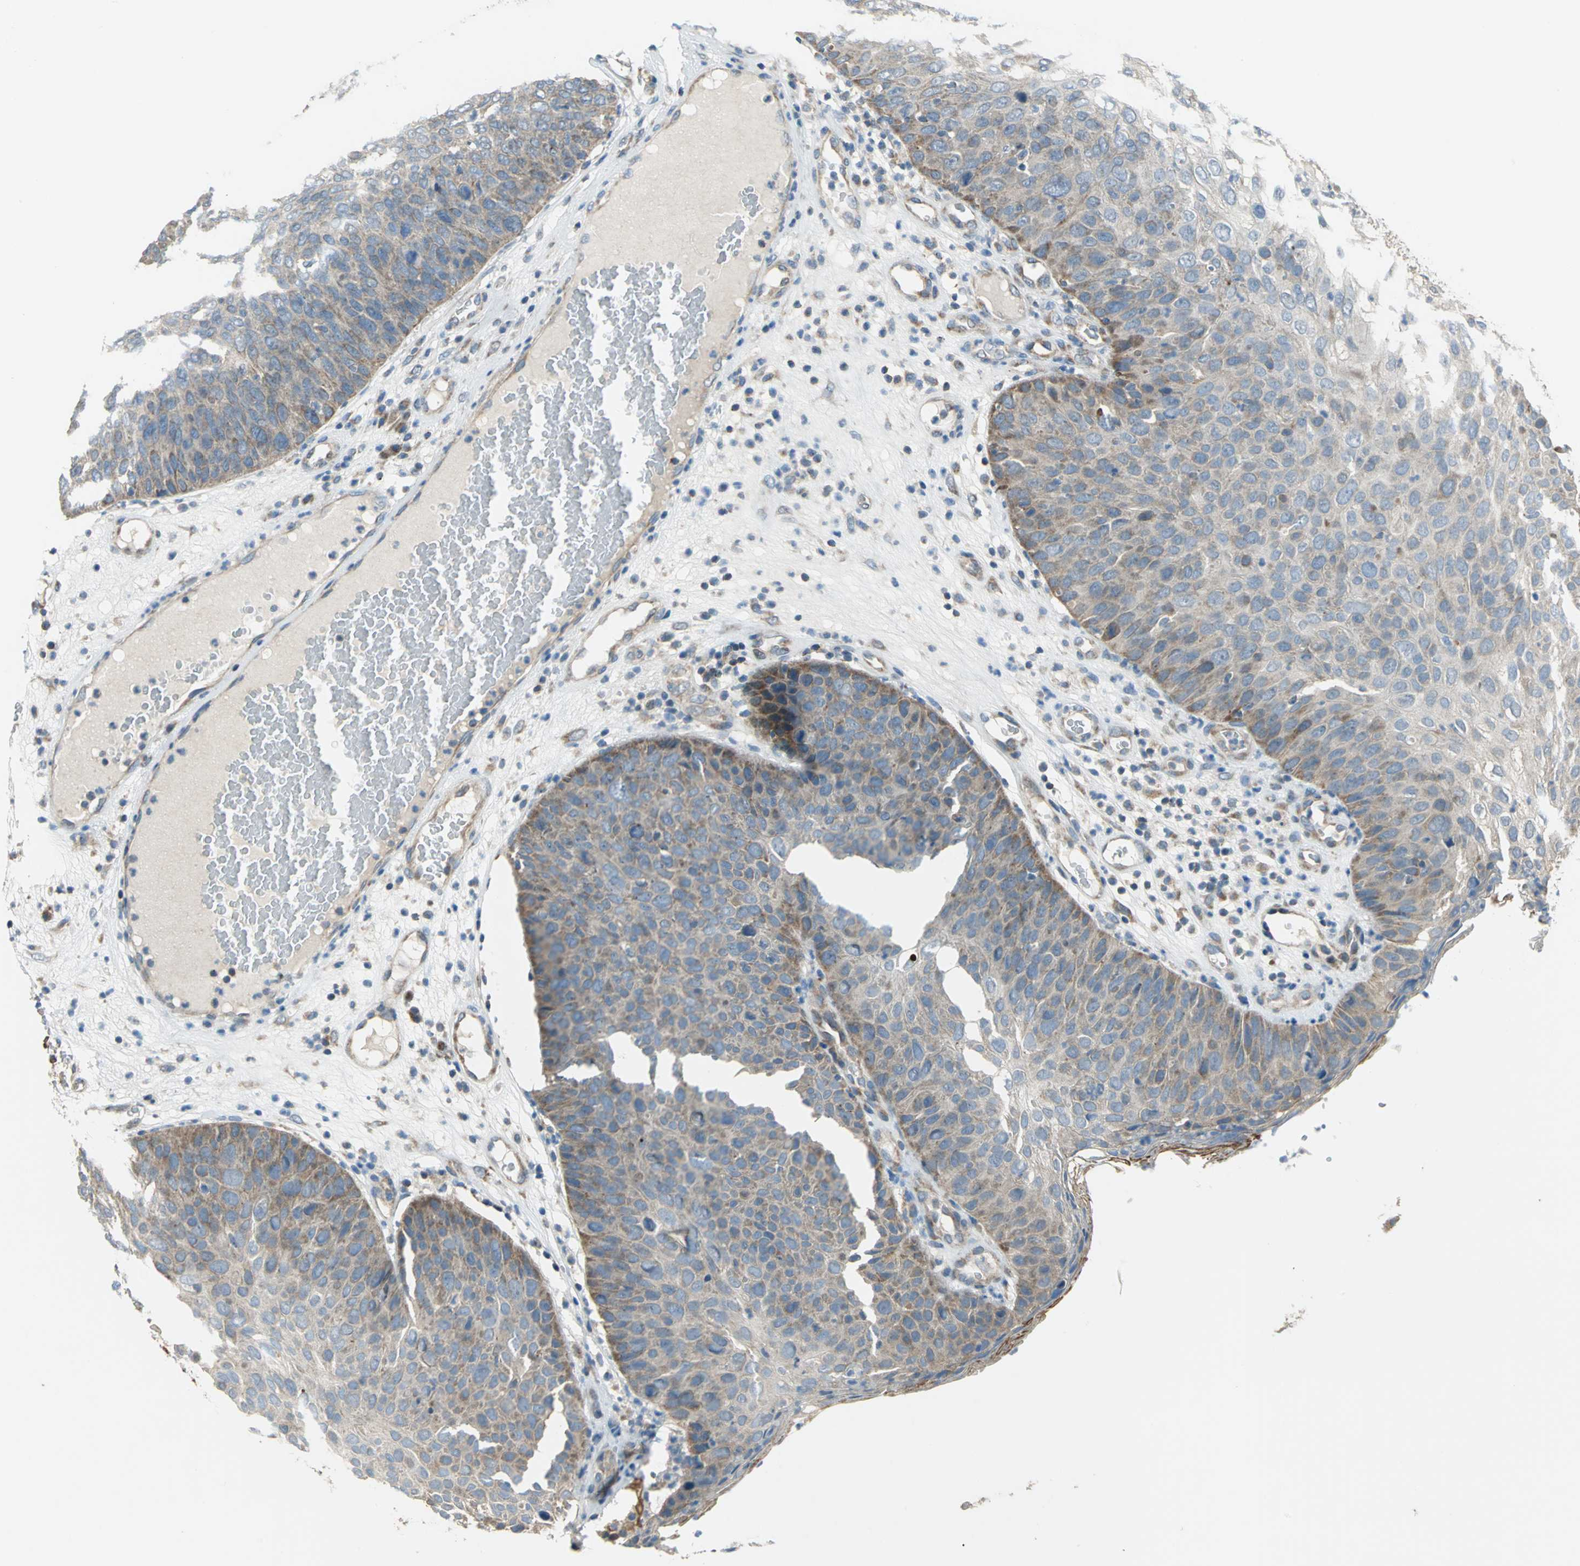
{"staining": {"intensity": "moderate", "quantity": "<25%", "location": "cytoplasmic/membranous"}, "tissue": "skin cancer", "cell_type": "Tumor cells", "image_type": "cancer", "snomed": [{"axis": "morphology", "description": "Squamous cell carcinoma, NOS"}, {"axis": "topography", "description": "Skin"}], "caption": "Skin cancer stained for a protein (brown) exhibits moderate cytoplasmic/membranous positive positivity in about <25% of tumor cells.", "gene": "TRAK1", "patient": {"sex": "male", "age": 87}}